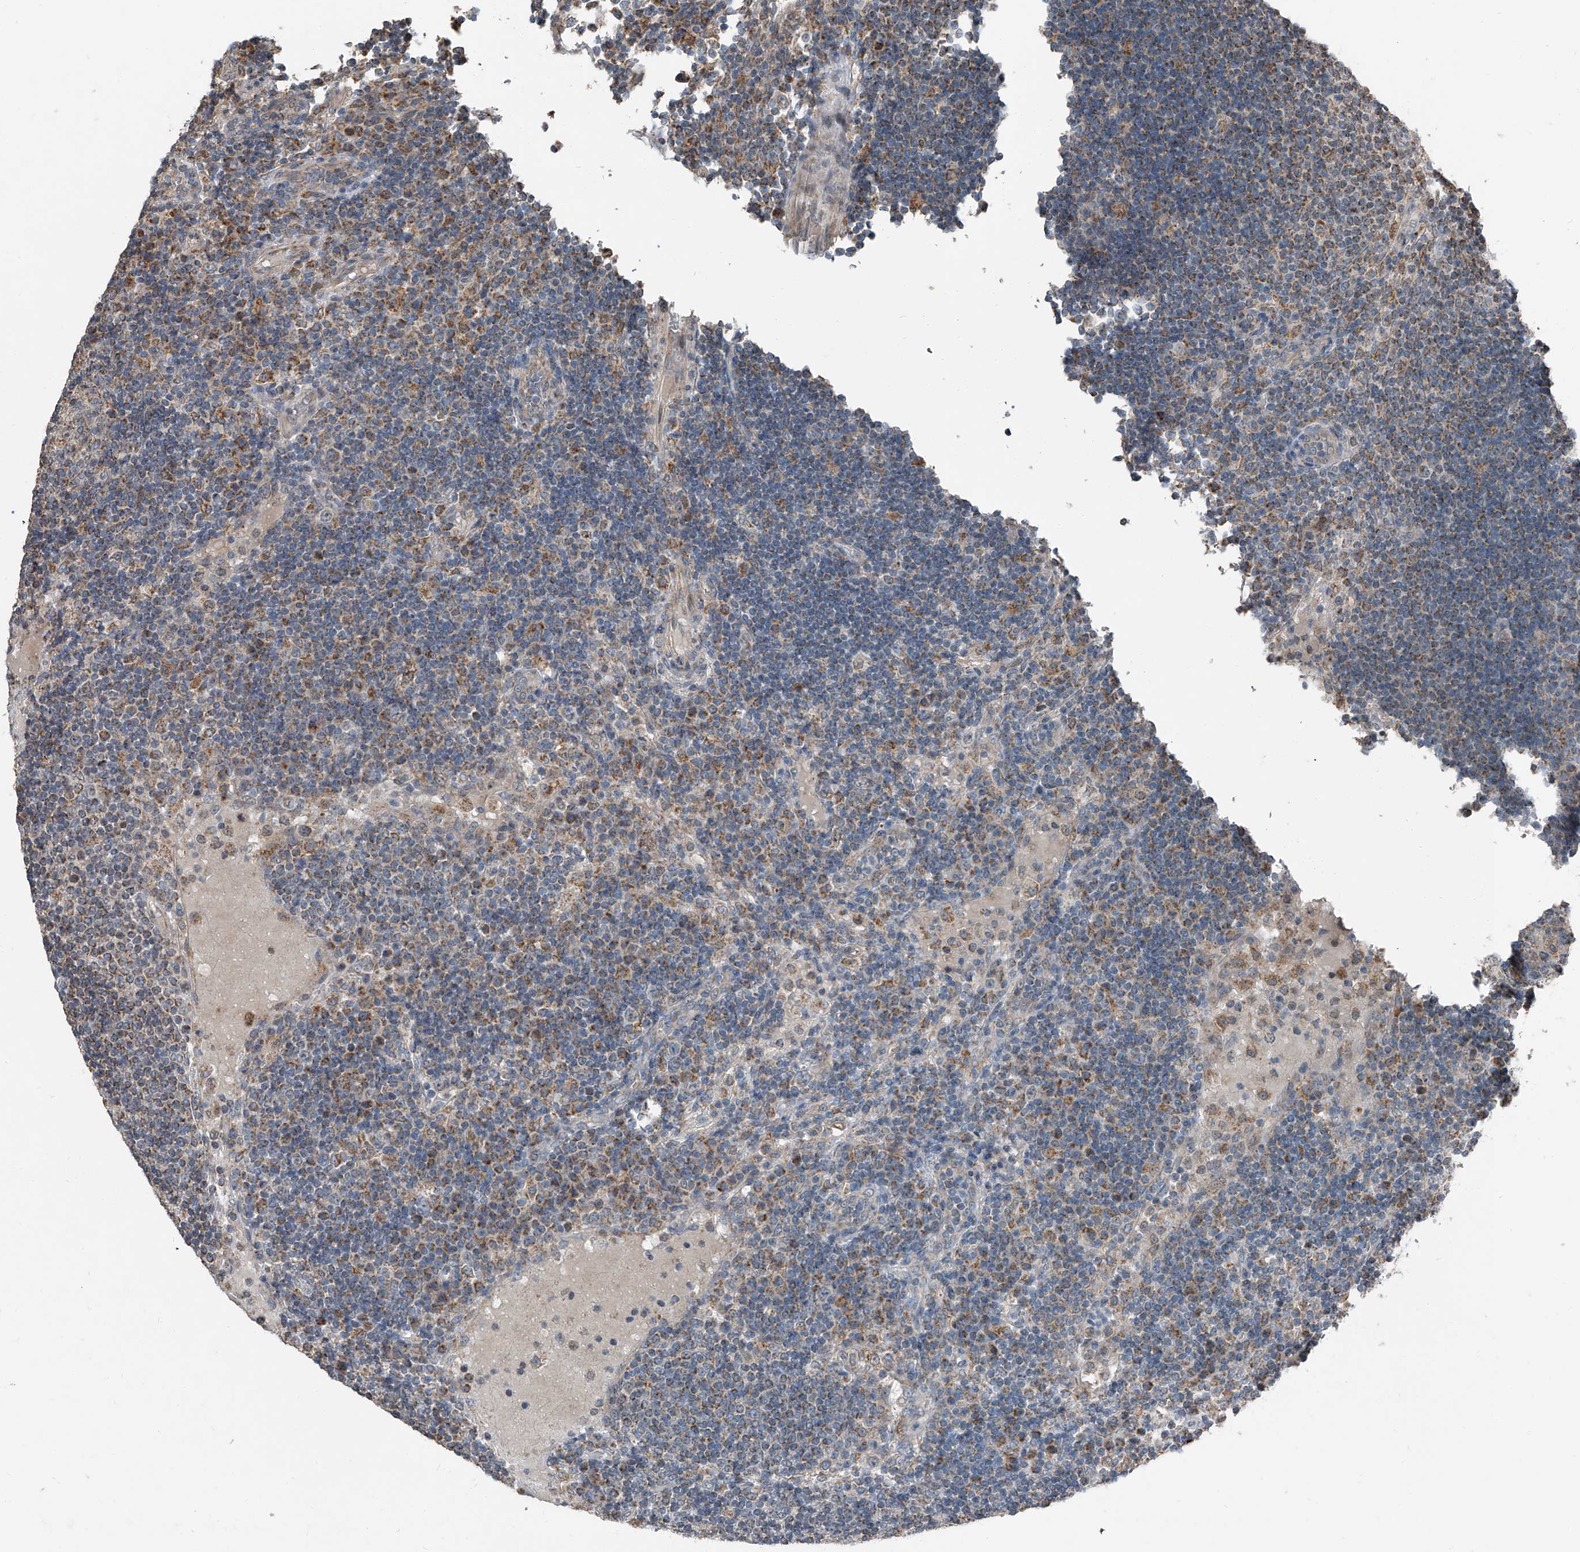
{"staining": {"intensity": "weak", "quantity": "25%-75%", "location": "cytoplasmic/membranous"}, "tissue": "lymph node", "cell_type": "Germinal center cells", "image_type": "normal", "snomed": [{"axis": "morphology", "description": "Normal tissue, NOS"}, {"axis": "topography", "description": "Lymph node"}], "caption": "This micrograph reveals immunohistochemistry staining of benign lymph node, with low weak cytoplasmic/membranous expression in about 25%-75% of germinal center cells.", "gene": "CHRNA7", "patient": {"sex": "female", "age": 53}}